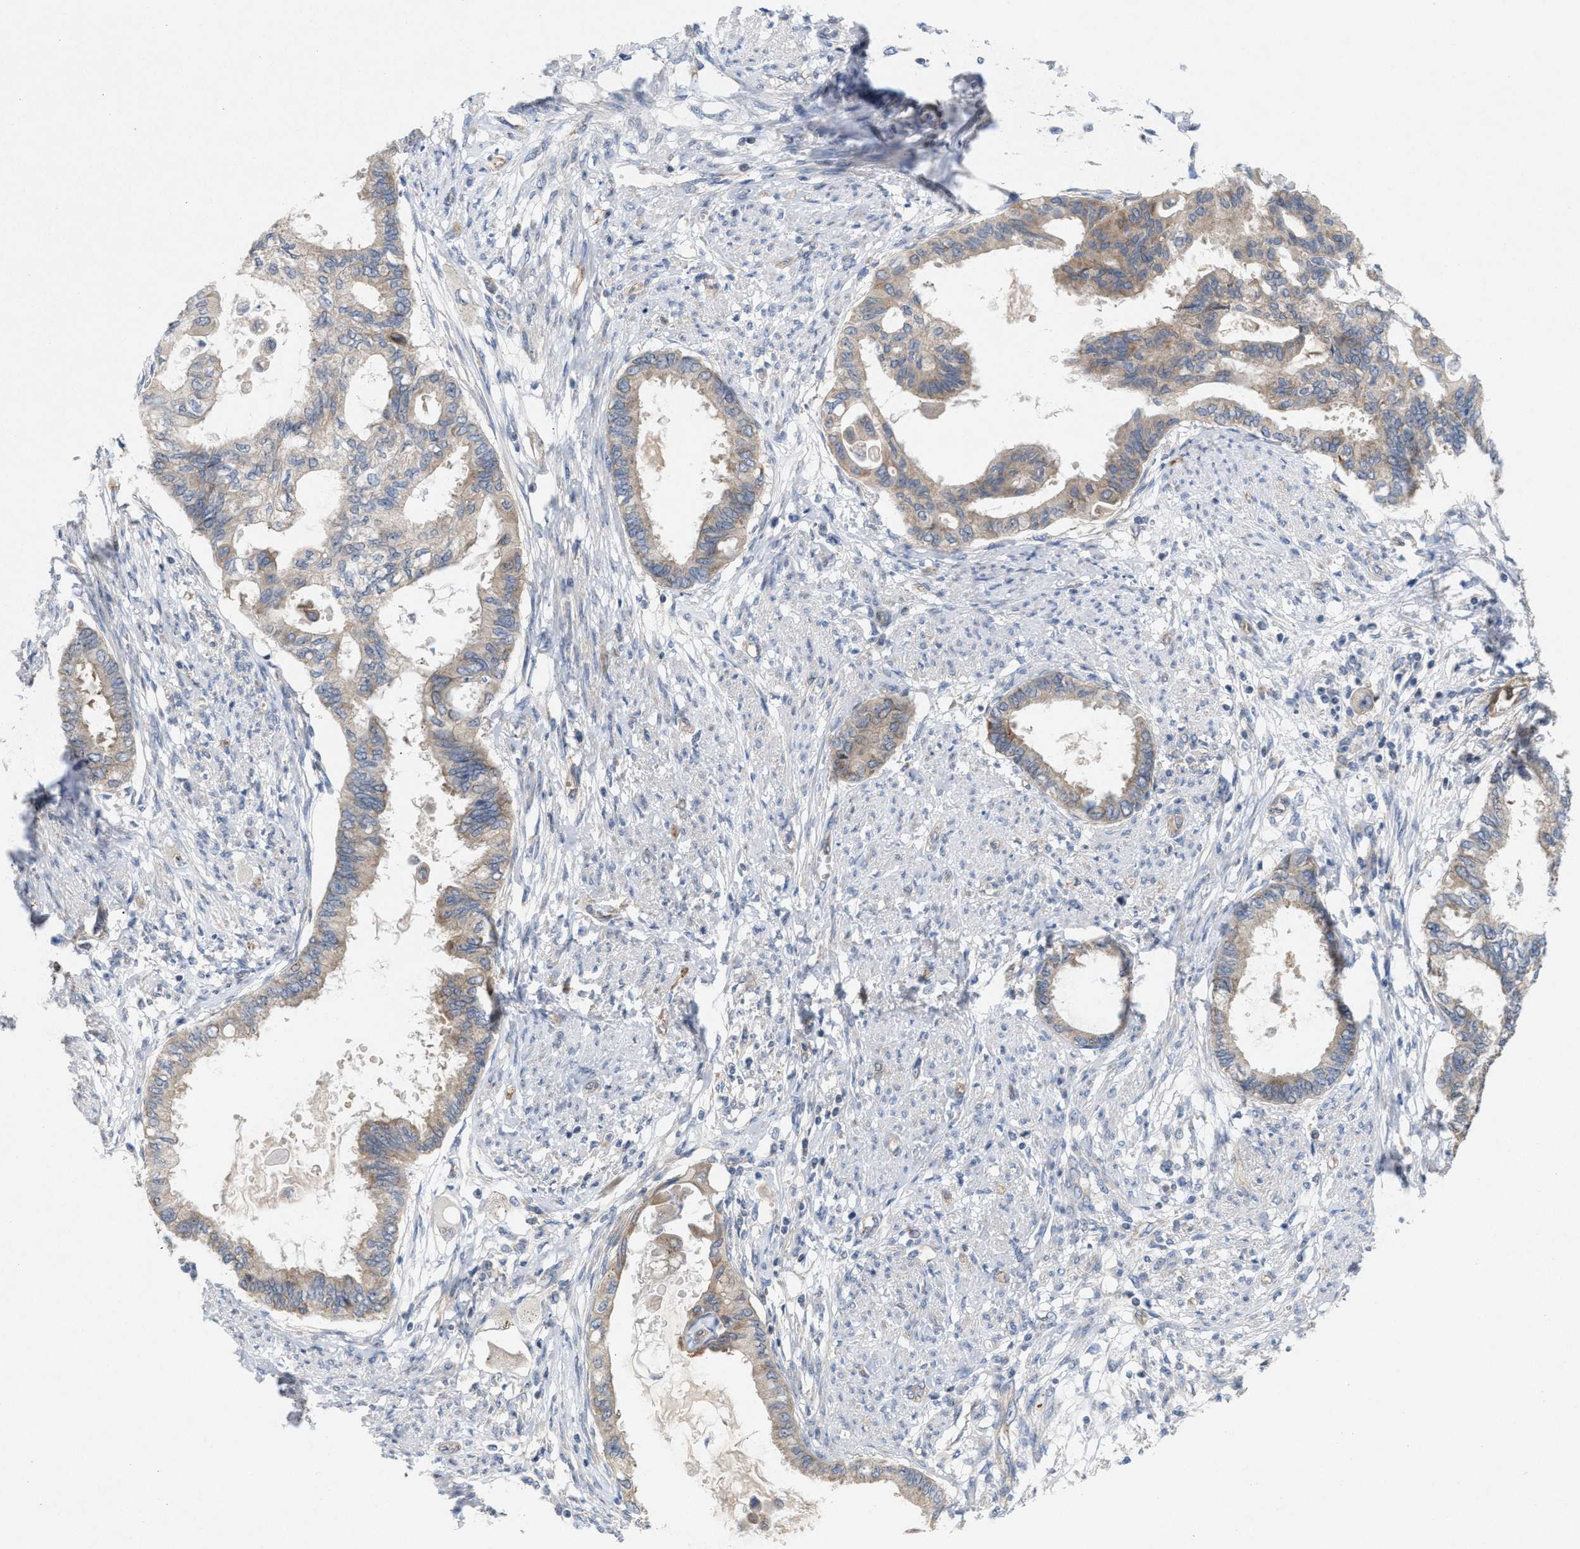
{"staining": {"intensity": "weak", "quantity": ">75%", "location": "cytoplasmic/membranous"}, "tissue": "cervical cancer", "cell_type": "Tumor cells", "image_type": "cancer", "snomed": [{"axis": "morphology", "description": "Normal tissue, NOS"}, {"axis": "morphology", "description": "Adenocarcinoma, NOS"}, {"axis": "topography", "description": "Cervix"}, {"axis": "topography", "description": "Endometrium"}], "caption": "Adenocarcinoma (cervical) stained for a protein exhibits weak cytoplasmic/membranous positivity in tumor cells.", "gene": "UBAP2", "patient": {"sex": "female", "age": 86}}